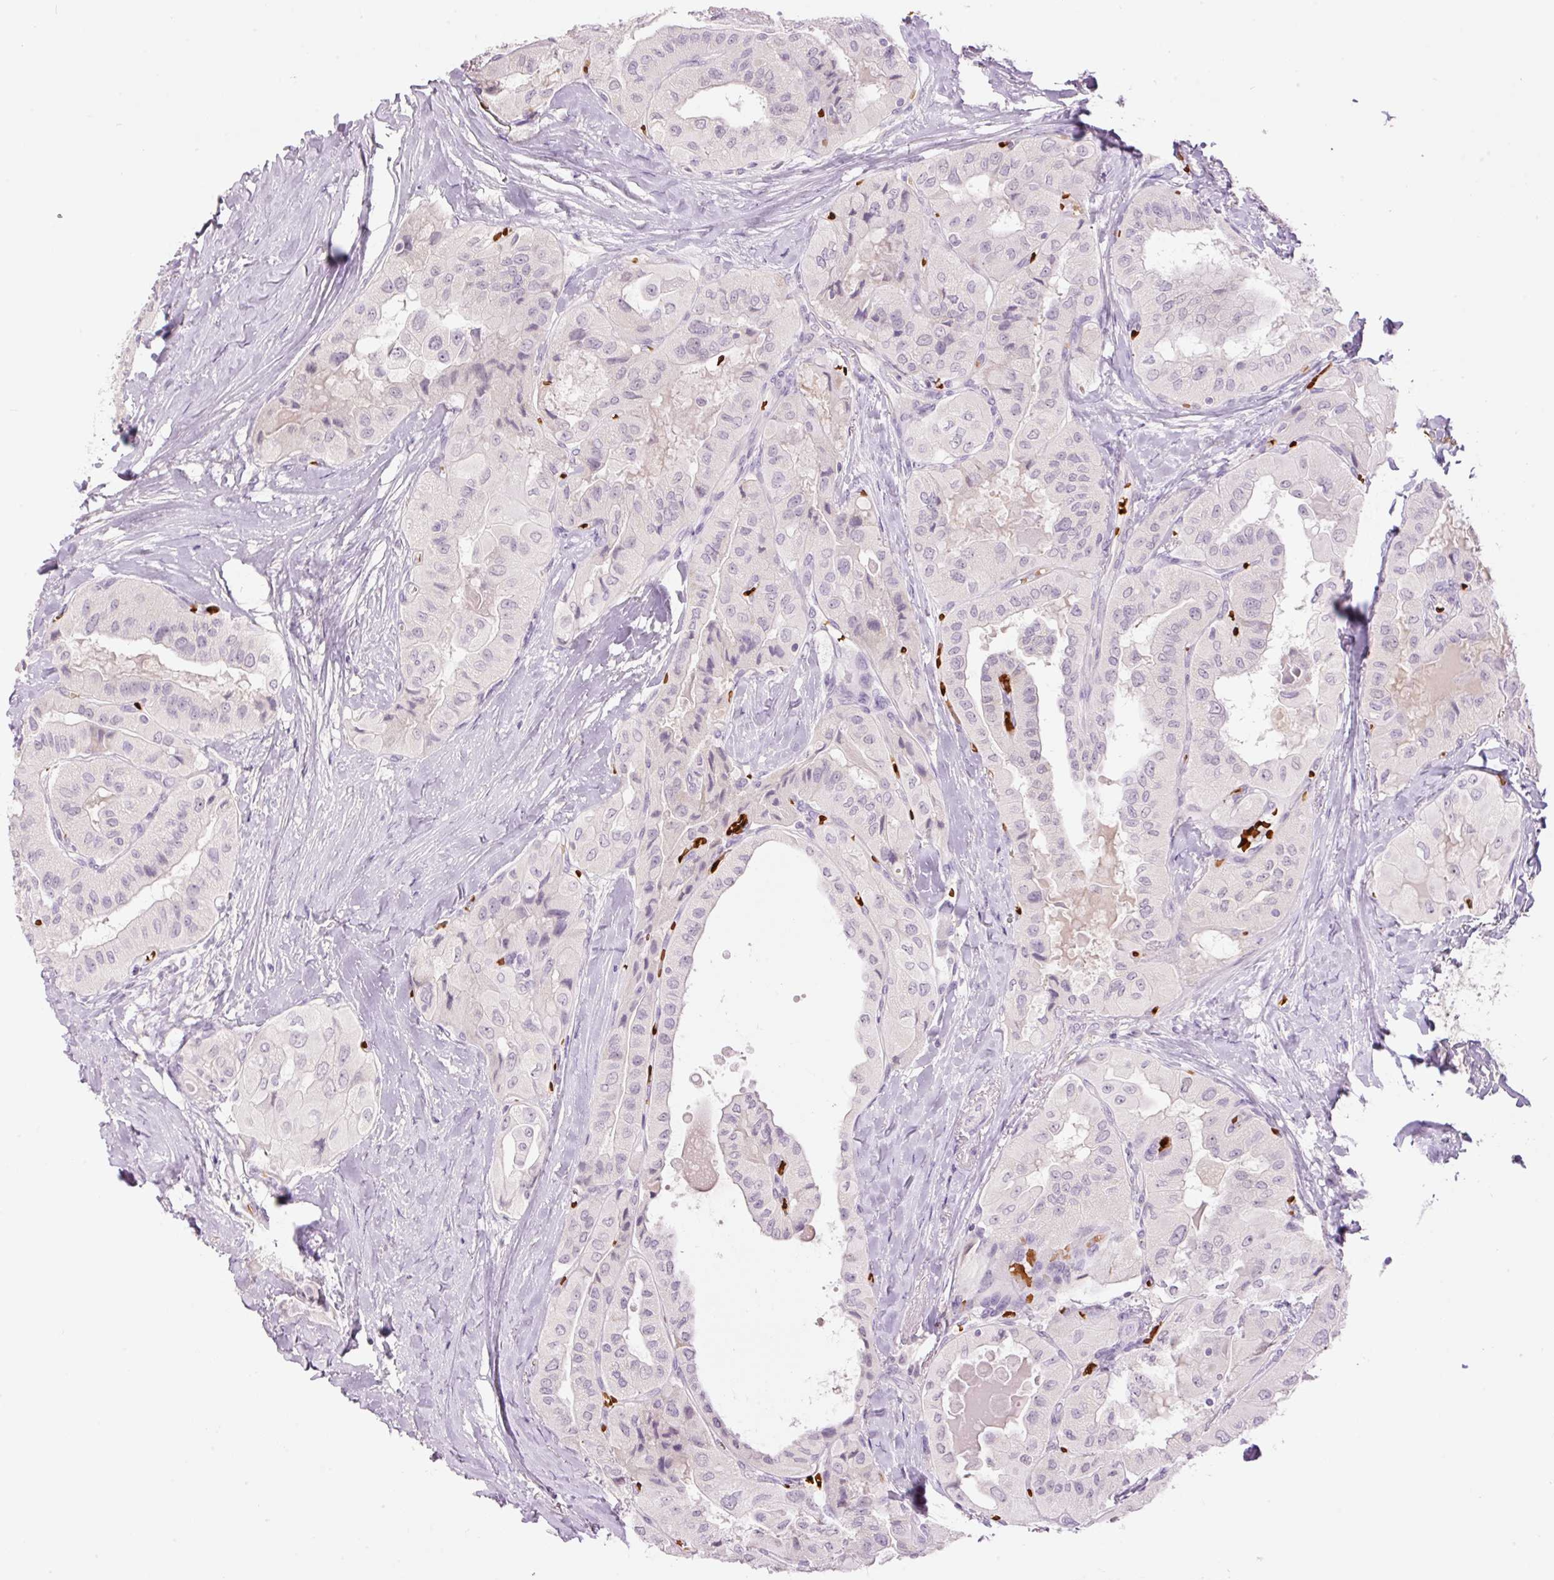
{"staining": {"intensity": "negative", "quantity": "none", "location": "none"}, "tissue": "thyroid cancer", "cell_type": "Tumor cells", "image_type": "cancer", "snomed": [{"axis": "morphology", "description": "Normal tissue, NOS"}, {"axis": "morphology", "description": "Papillary adenocarcinoma, NOS"}, {"axis": "topography", "description": "Thyroid gland"}], "caption": "The photomicrograph displays no significant positivity in tumor cells of thyroid cancer. (Brightfield microscopy of DAB immunohistochemistry (IHC) at high magnification).", "gene": "LY6G6D", "patient": {"sex": "female", "age": 59}}